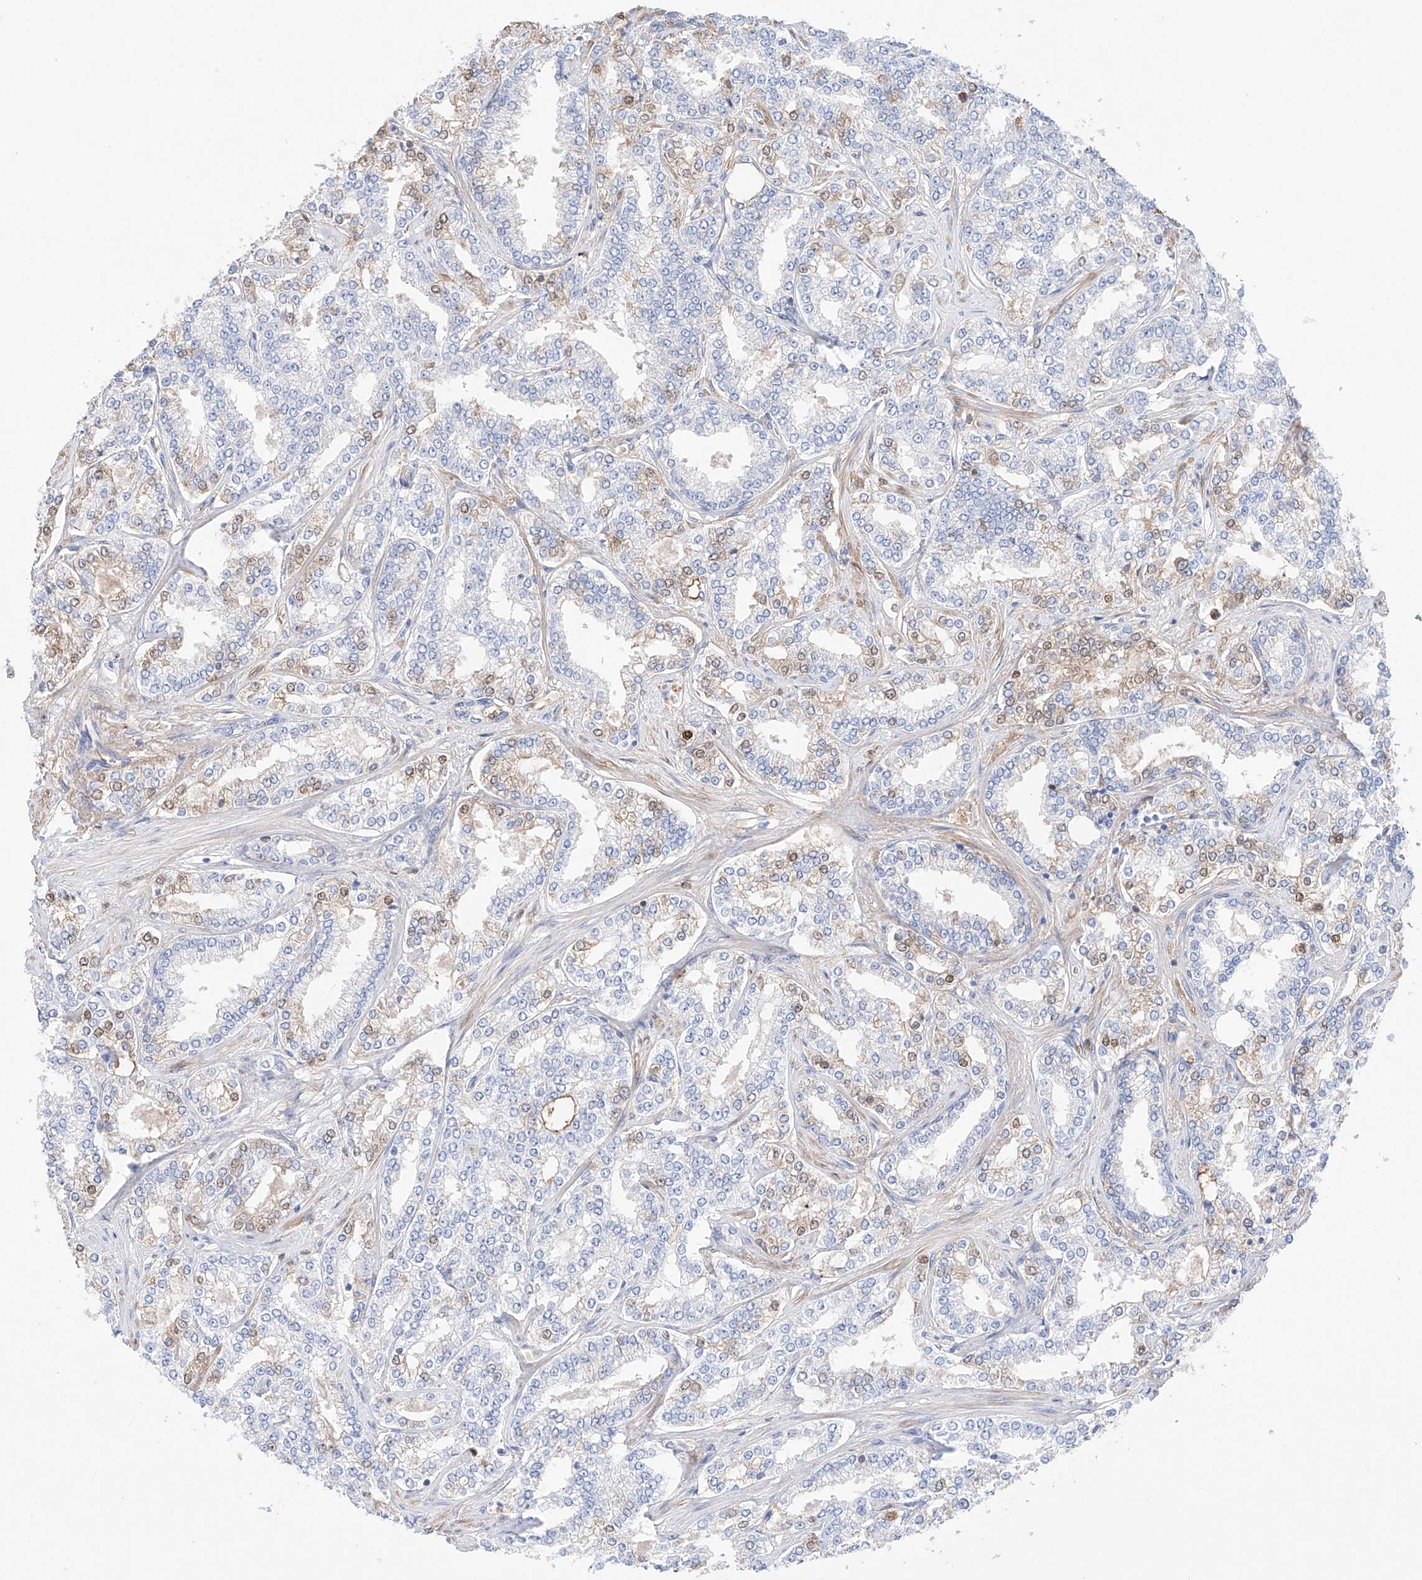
{"staining": {"intensity": "weak", "quantity": "<25%", "location": "nuclear"}, "tissue": "prostate cancer", "cell_type": "Tumor cells", "image_type": "cancer", "snomed": [{"axis": "morphology", "description": "Normal tissue, NOS"}, {"axis": "morphology", "description": "Adenocarcinoma, High grade"}, {"axis": "topography", "description": "Prostate"}], "caption": "Tumor cells are negative for protein expression in human prostate cancer (high-grade adenocarcinoma).", "gene": "PGGT1B", "patient": {"sex": "male", "age": 83}}